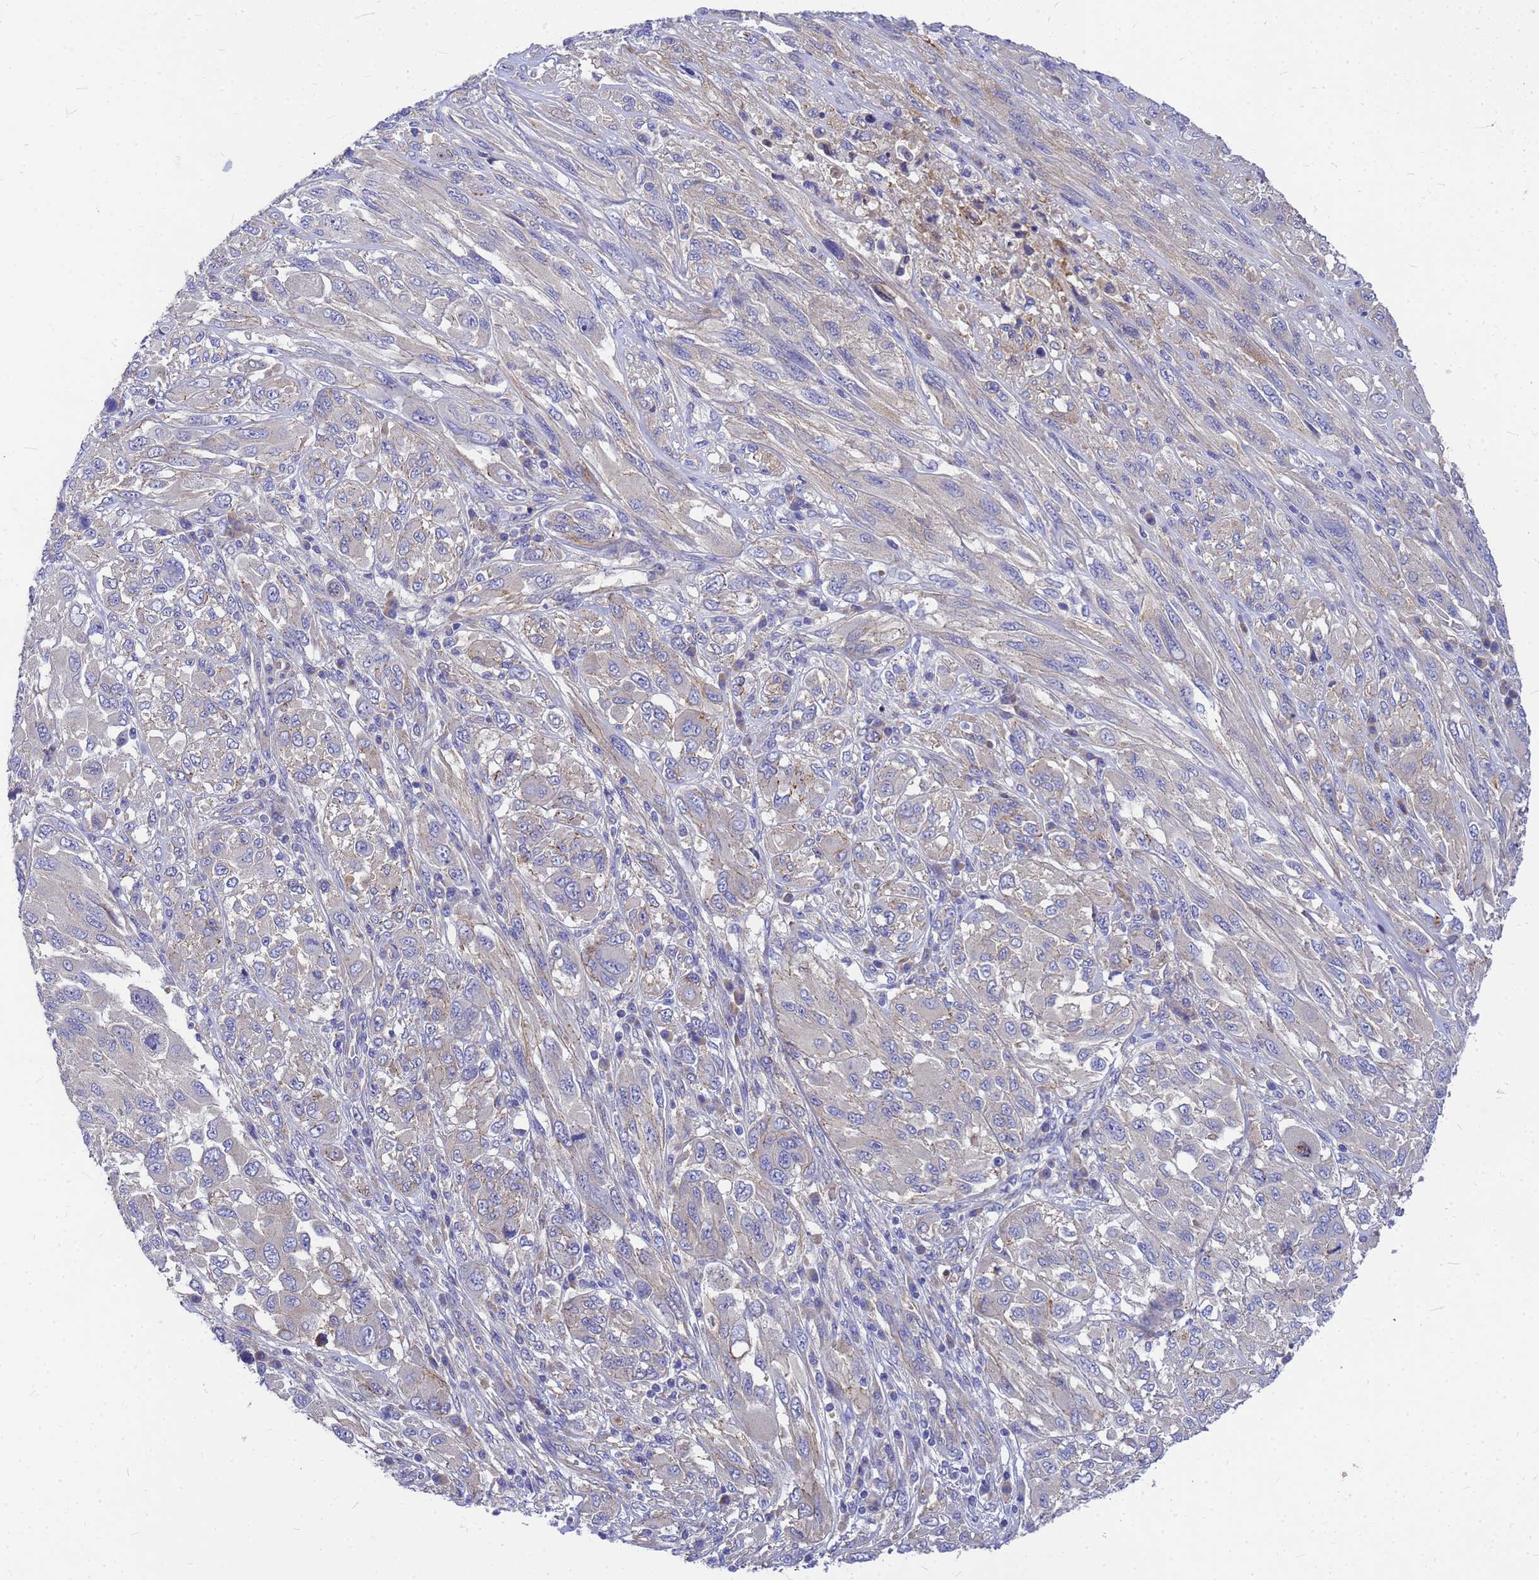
{"staining": {"intensity": "negative", "quantity": "none", "location": "none"}, "tissue": "melanoma", "cell_type": "Tumor cells", "image_type": "cancer", "snomed": [{"axis": "morphology", "description": "Malignant melanoma, NOS"}, {"axis": "topography", "description": "Skin"}], "caption": "Immunohistochemistry of melanoma reveals no staining in tumor cells.", "gene": "FBXW5", "patient": {"sex": "female", "age": 91}}